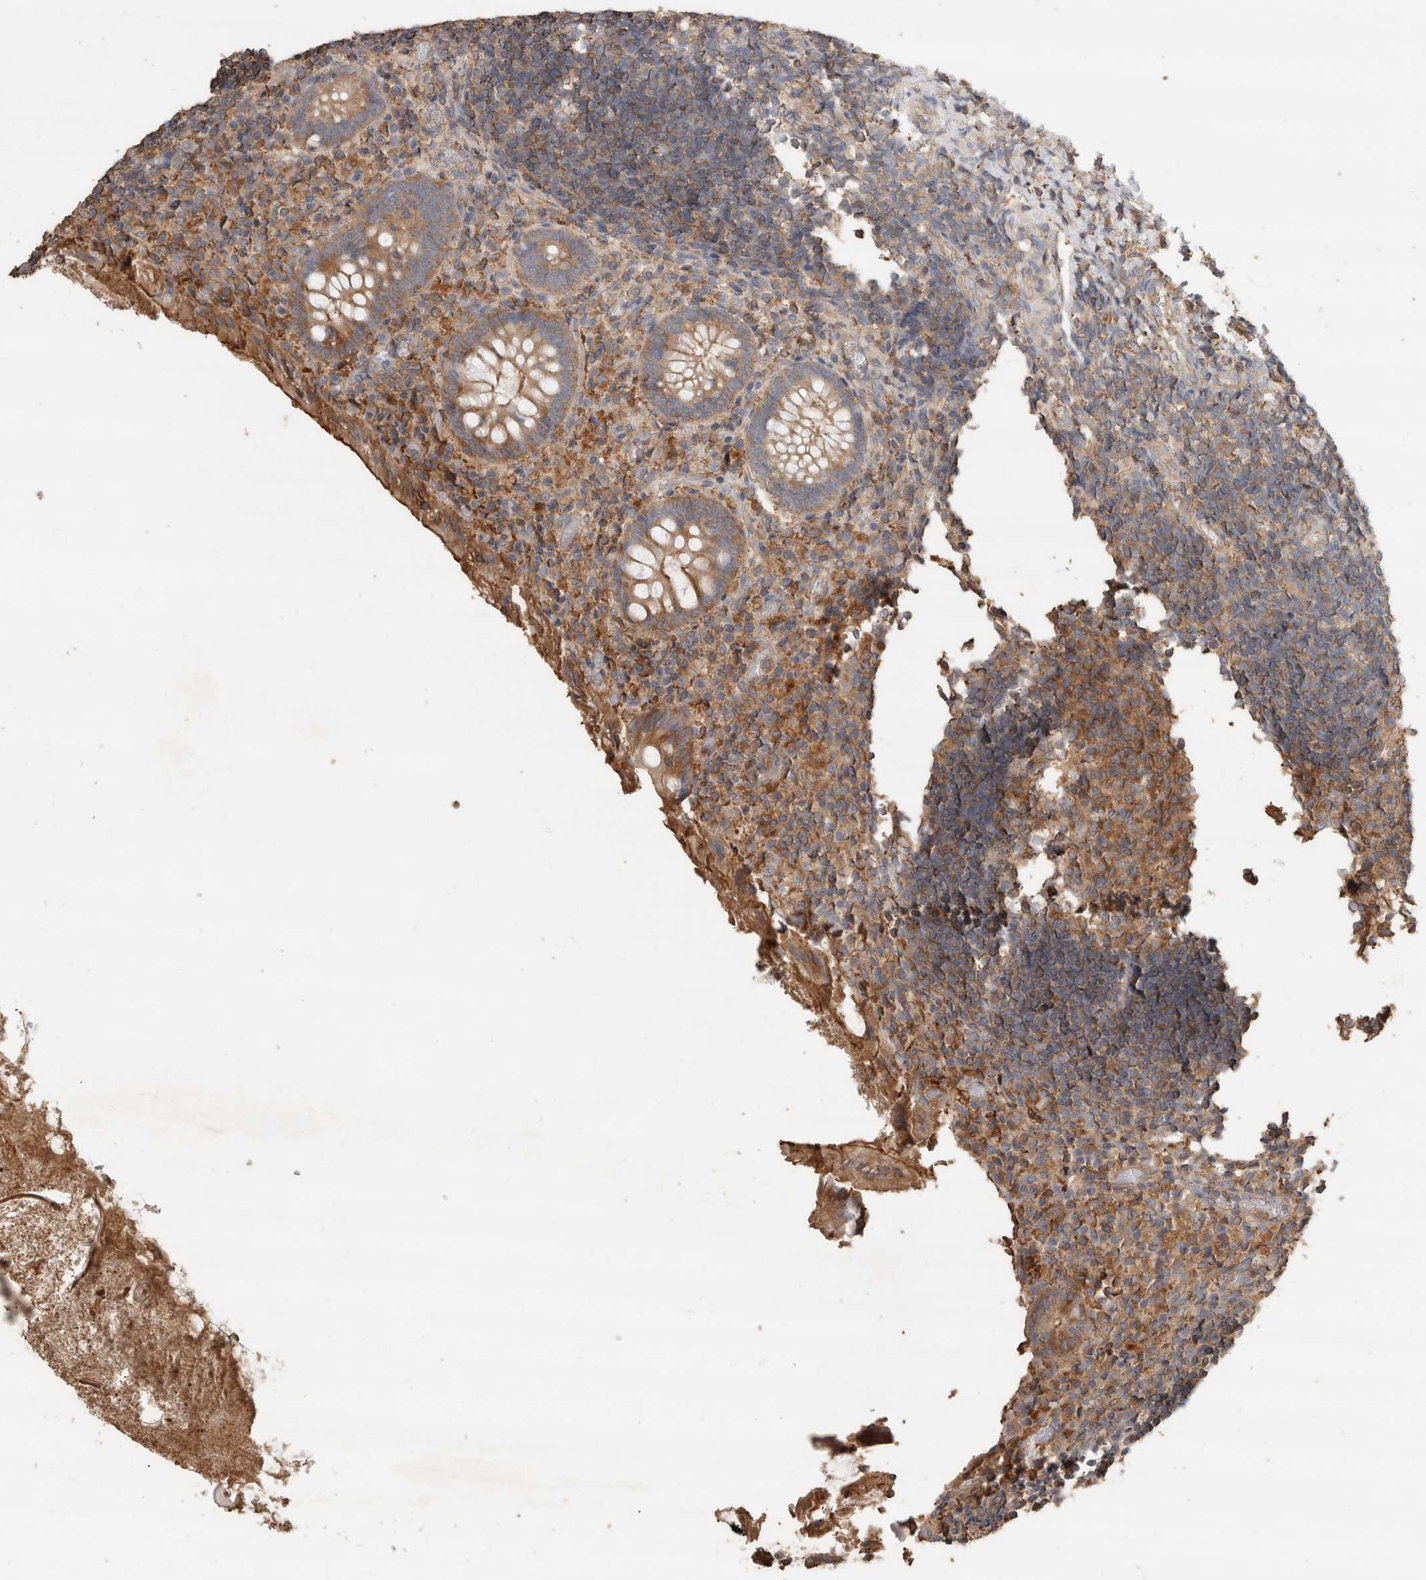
{"staining": {"intensity": "moderate", "quantity": ">75%", "location": "cytoplasmic/membranous"}, "tissue": "appendix", "cell_type": "Glandular cells", "image_type": "normal", "snomed": [{"axis": "morphology", "description": "Normal tissue, NOS"}, {"axis": "topography", "description": "Appendix"}], "caption": "Unremarkable appendix displays moderate cytoplasmic/membranous staining in approximately >75% of glandular cells.", "gene": "EIF4G3", "patient": {"sex": "female", "age": 17}}